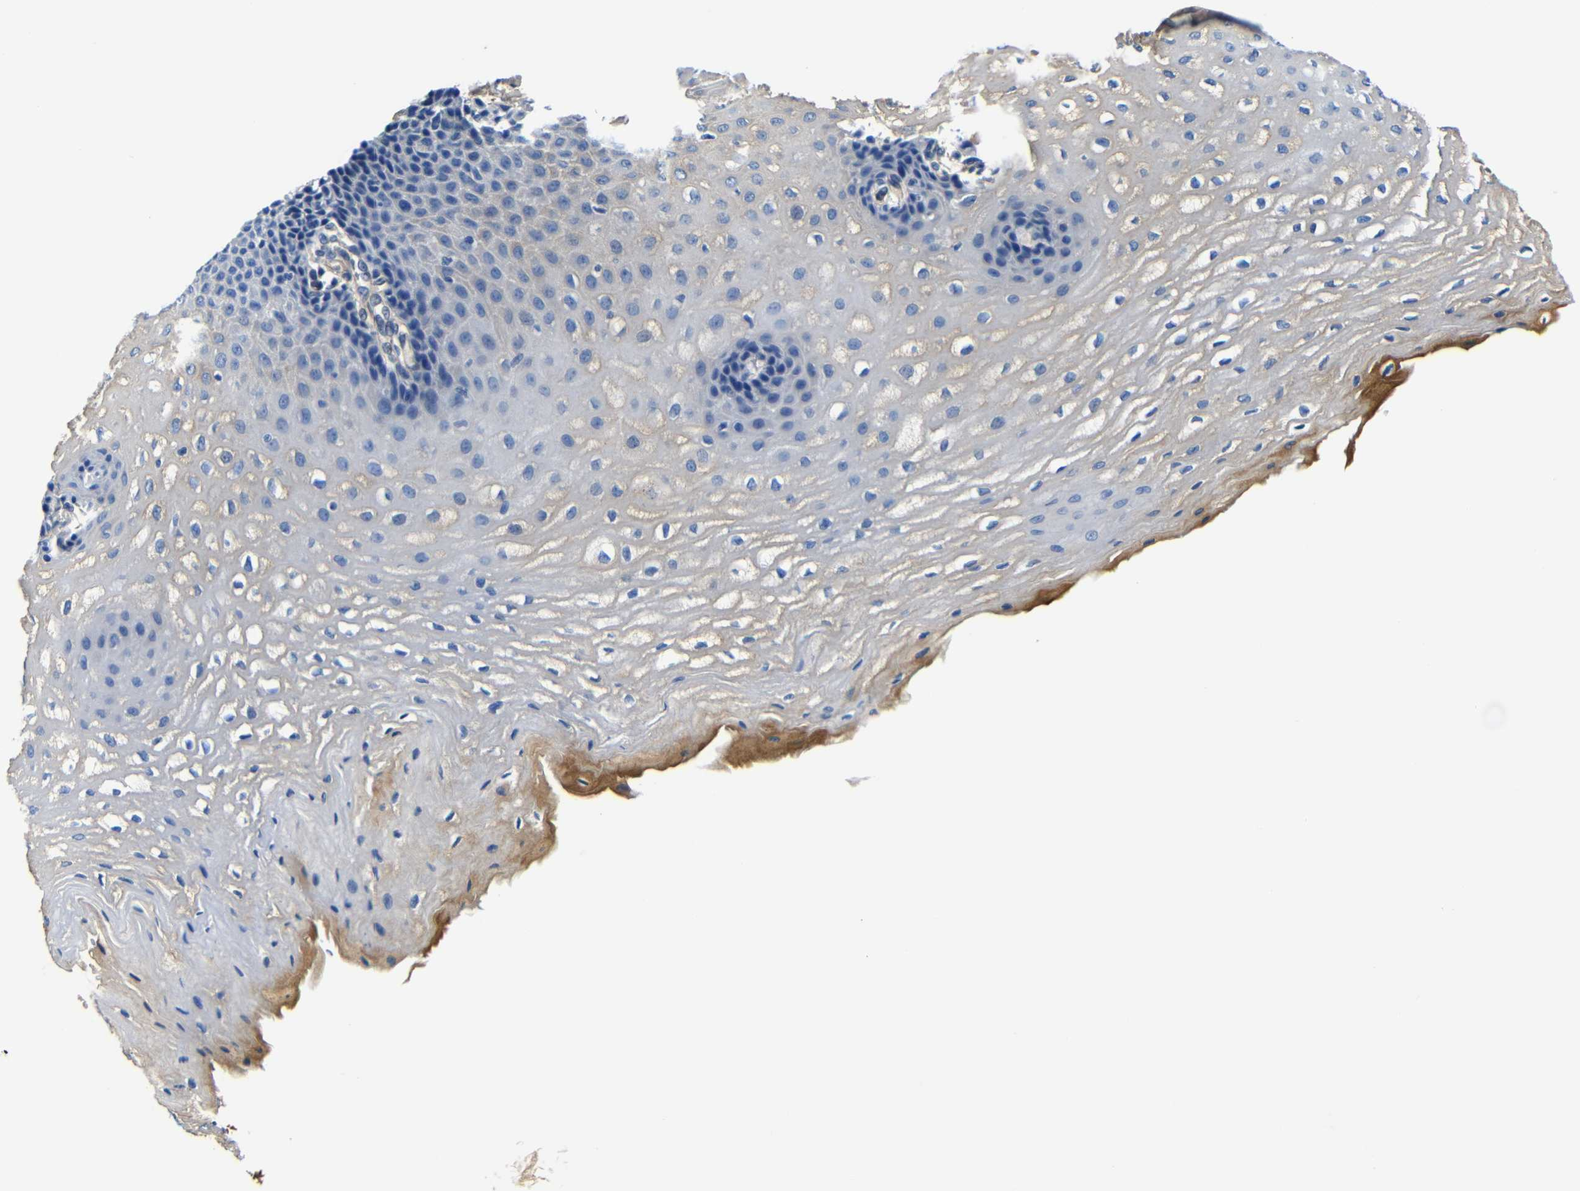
{"staining": {"intensity": "weak", "quantity": "<25%", "location": "cytoplasmic/membranous"}, "tissue": "esophagus", "cell_type": "Squamous epithelial cells", "image_type": "normal", "snomed": [{"axis": "morphology", "description": "Normal tissue, NOS"}, {"axis": "topography", "description": "Esophagus"}], "caption": "IHC of benign human esophagus shows no positivity in squamous epithelial cells.", "gene": "GIMAP2", "patient": {"sex": "male", "age": 54}}